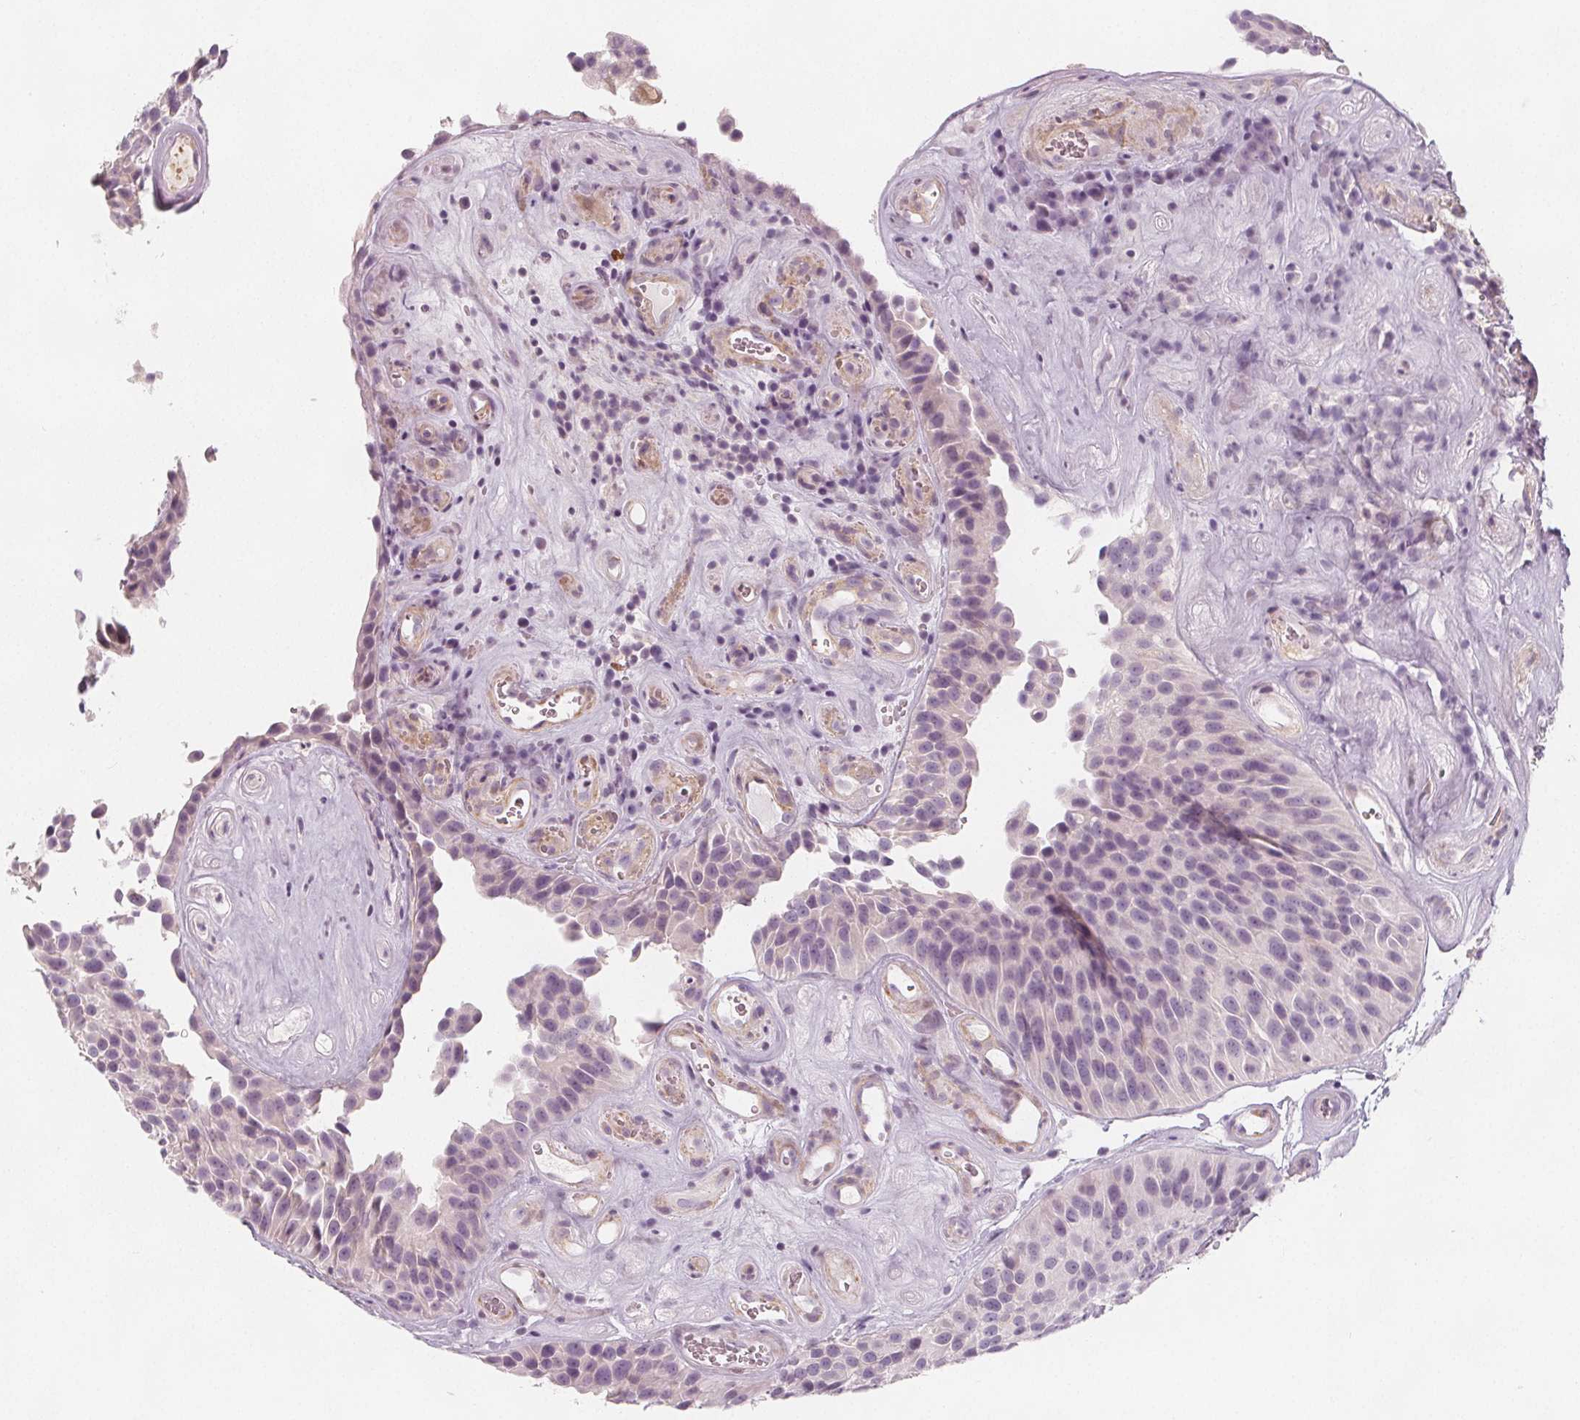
{"staining": {"intensity": "negative", "quantity": "none", "location": "none"}, "tissue": "urothelial cancer", "cell_type": "Tumor cells", "image_type": "cancer", "snomed": [{"axis": "morphology", "description": "Urothelial carcinoma, Low grade"}, {"axis": "topography", "description": "Urinary bladder"}], "caption": "Urothelial cancer was stained to show a protein in brown. There is no significant positivity in tumor cells.", "gene": "MAP1A", "patient": {"sex": "male", "age": 76}}